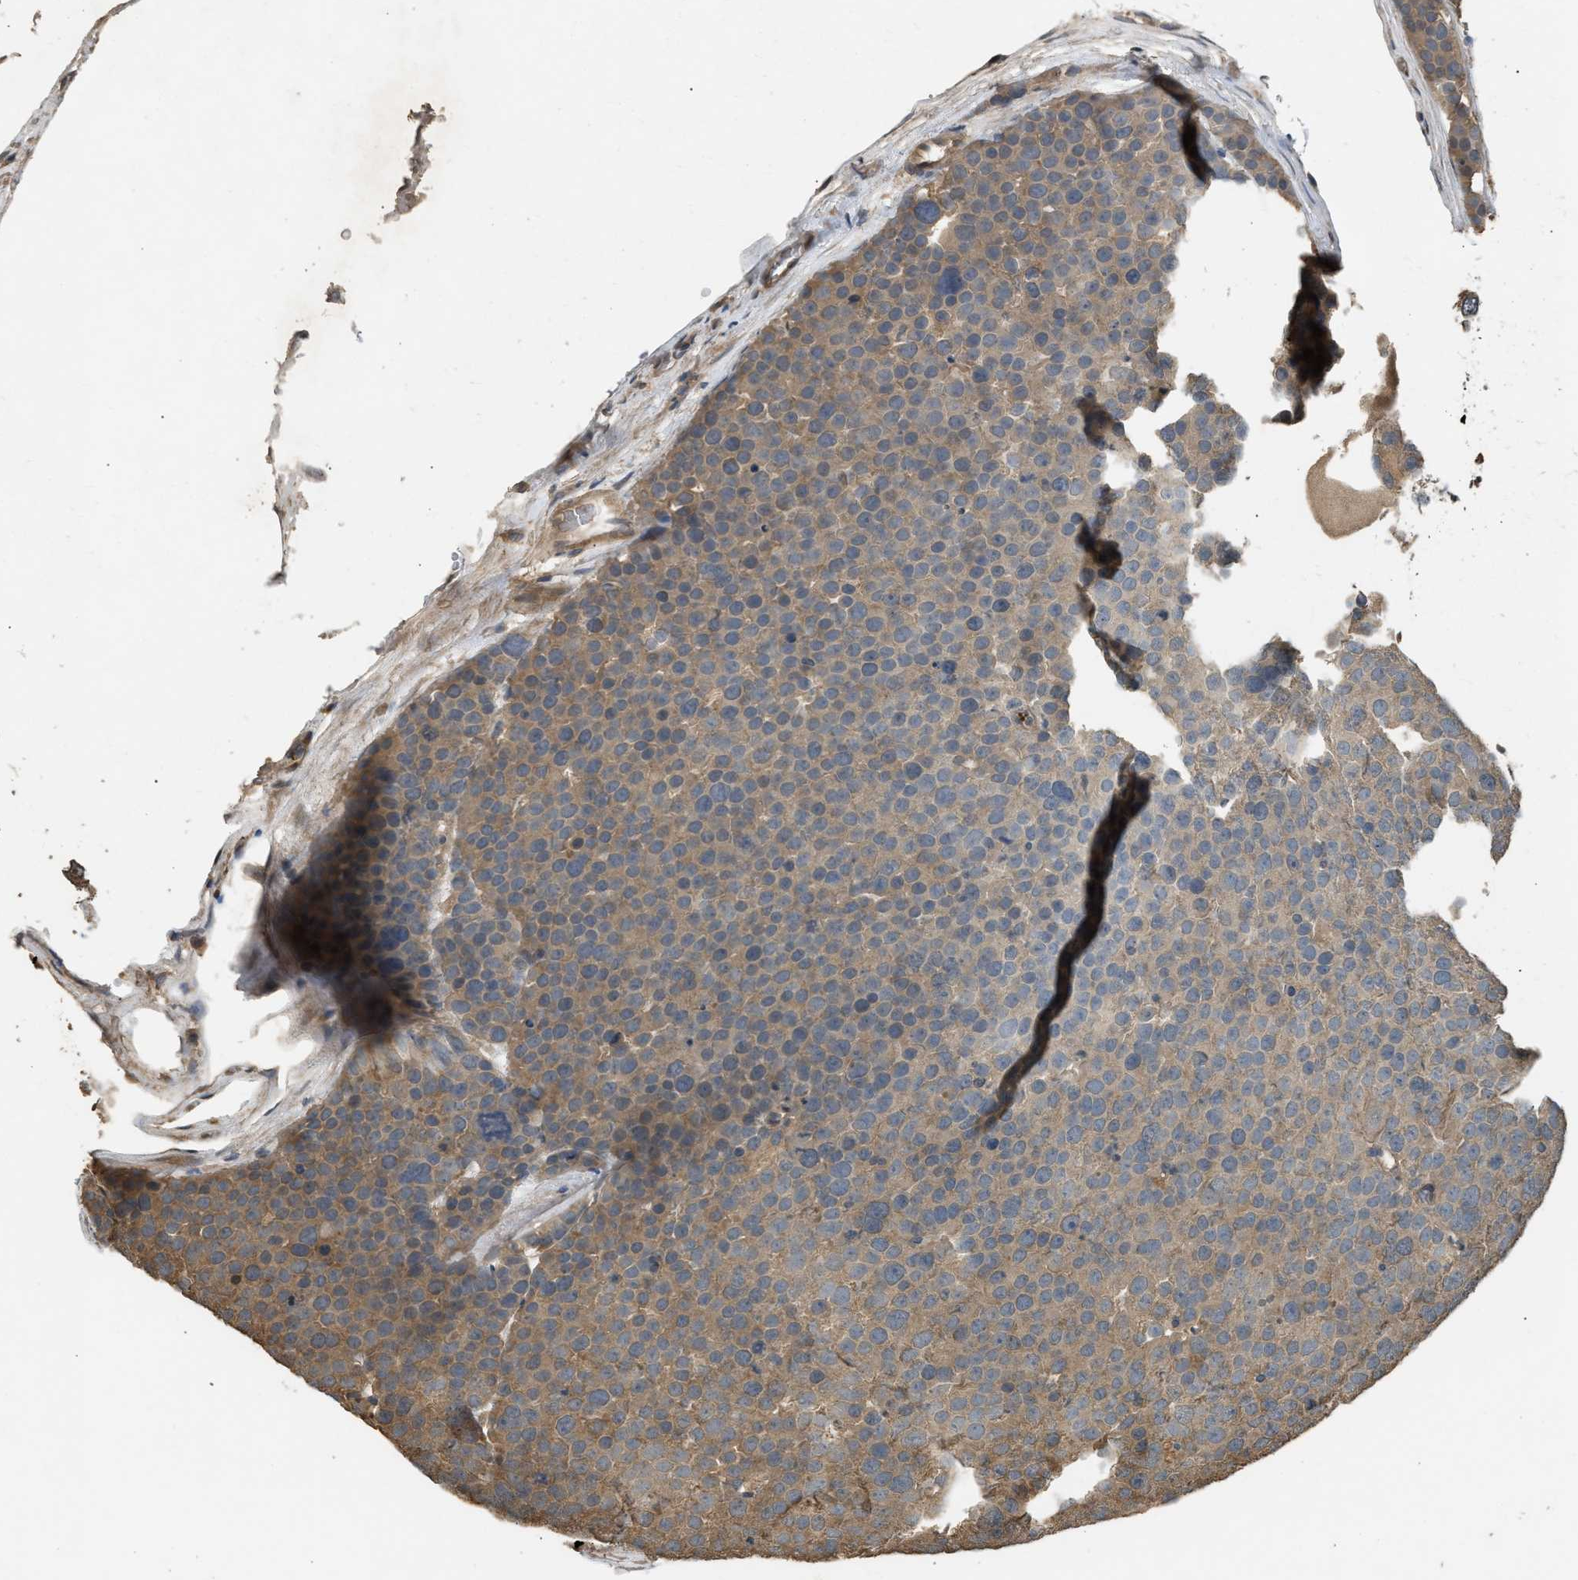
{"staining": {"intensity": "weak", "quantity": ">75%", "location": "cytoplasmic/membranous"}, "tissue": "testis cancer", "cell_type": "Tumor cells", "image_type": "cancer", "snomed": [{"axis": "morphology", "description": "Seminoma, NOS"}, {"axis": "topography", "description": "Testis"}], "caption": "Immunohistochemical staining of human testis cancer (seminoma) displays low levels of weak cytoplasmic/membranous protein expression in about >75% of tumor cells.", "gene": "ARHGDIA", "patient": {"sex": "male", "age": 71}}